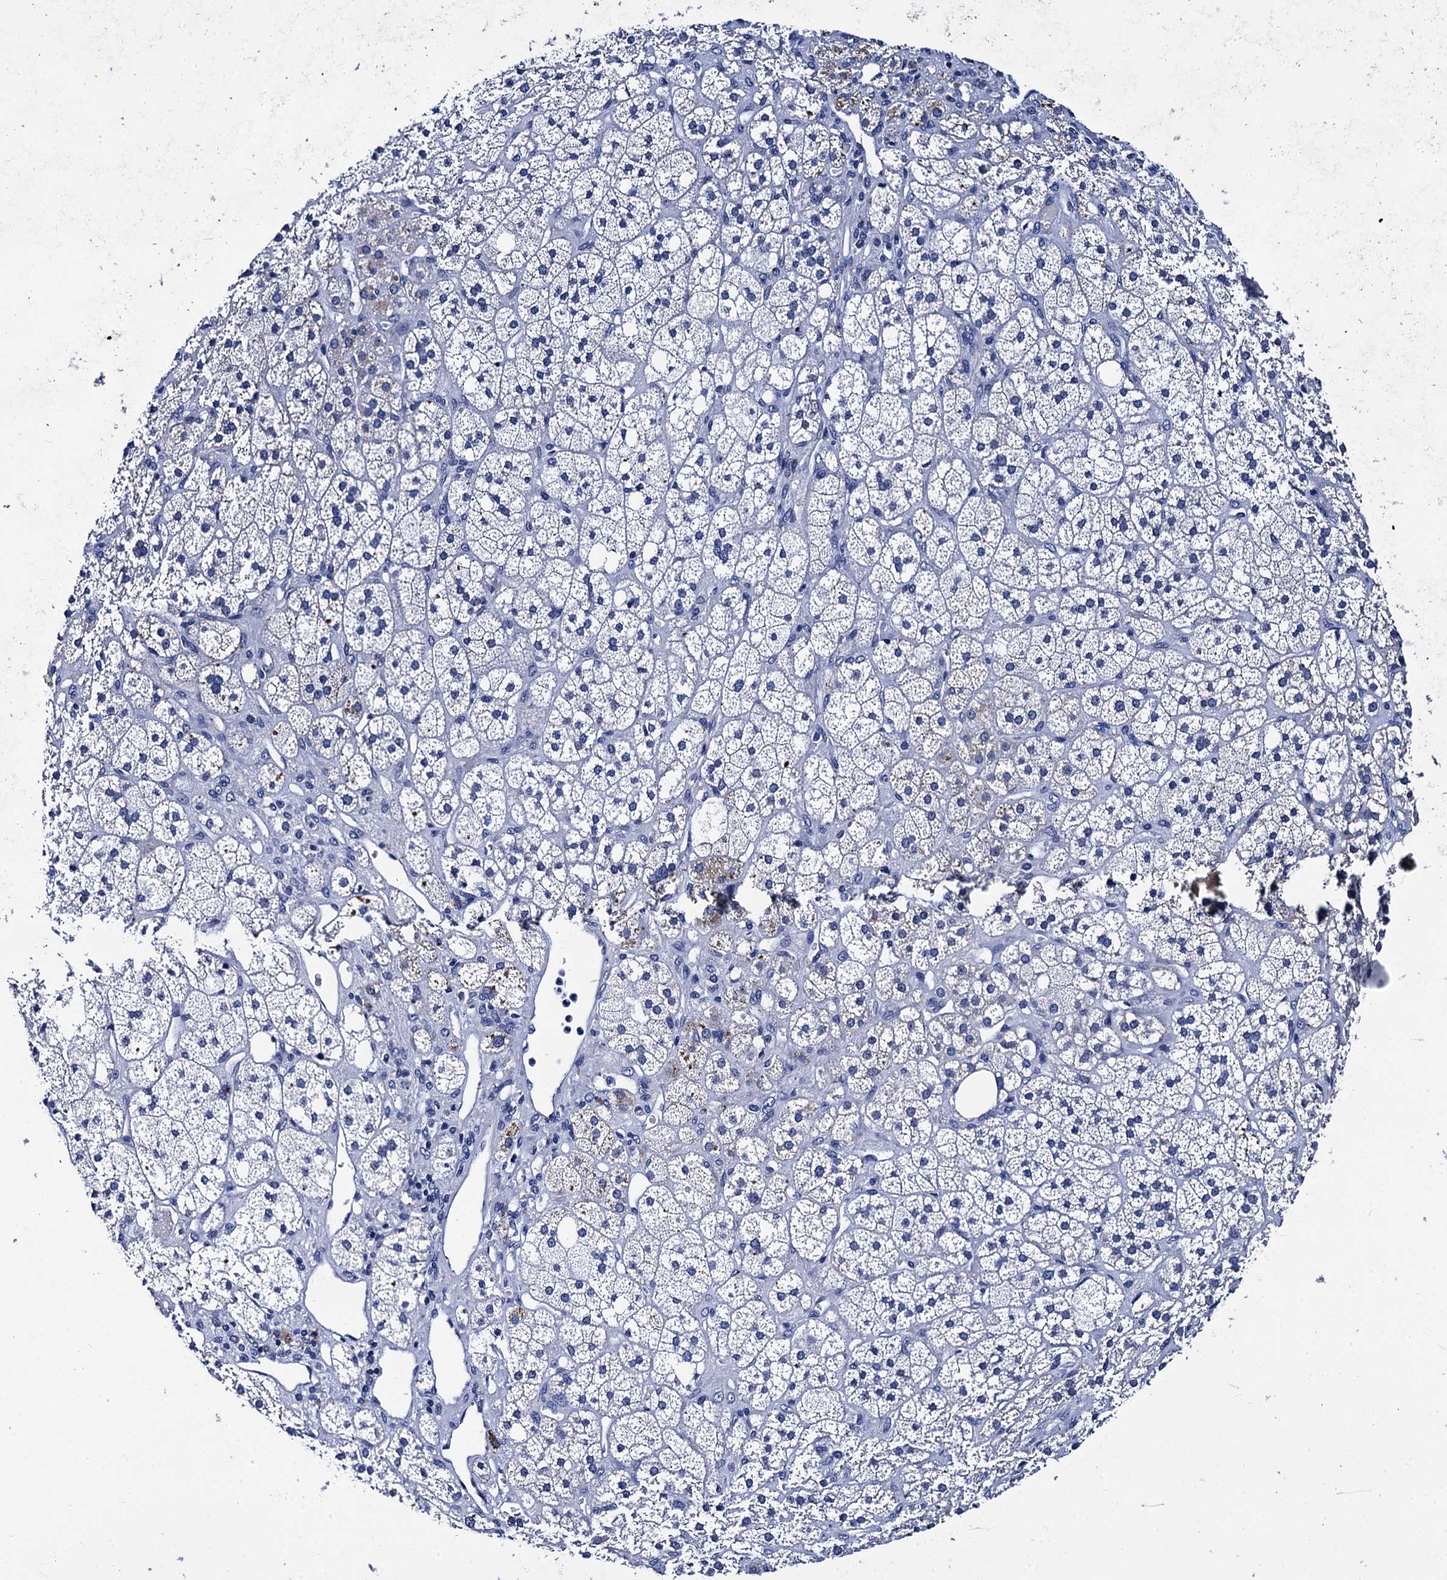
{"staining": {"intensity": "negative", "quantity": "none", "location": "none"}, "tissue": "adrenal gland", "cell_type": "Glandular cells", "image_type": "normal", "snomed": [{"axis": "morphology", "description": "Normal tissue, NOS"}, {"axis": "topography", "description": "Adrenal gland"}], "caption": "An immunohistochemistry micrograph of normal adrenal gland is shown. There is no staining in glandular cells of adrenal gland. (DAB (3,3'-diaminobenzidine) immunohistochemistry (IHC) visualized using brightfield microscopy, high magnification).", "gene": "MYBPC3", "patient": {"sex": "male", "age": 61}}